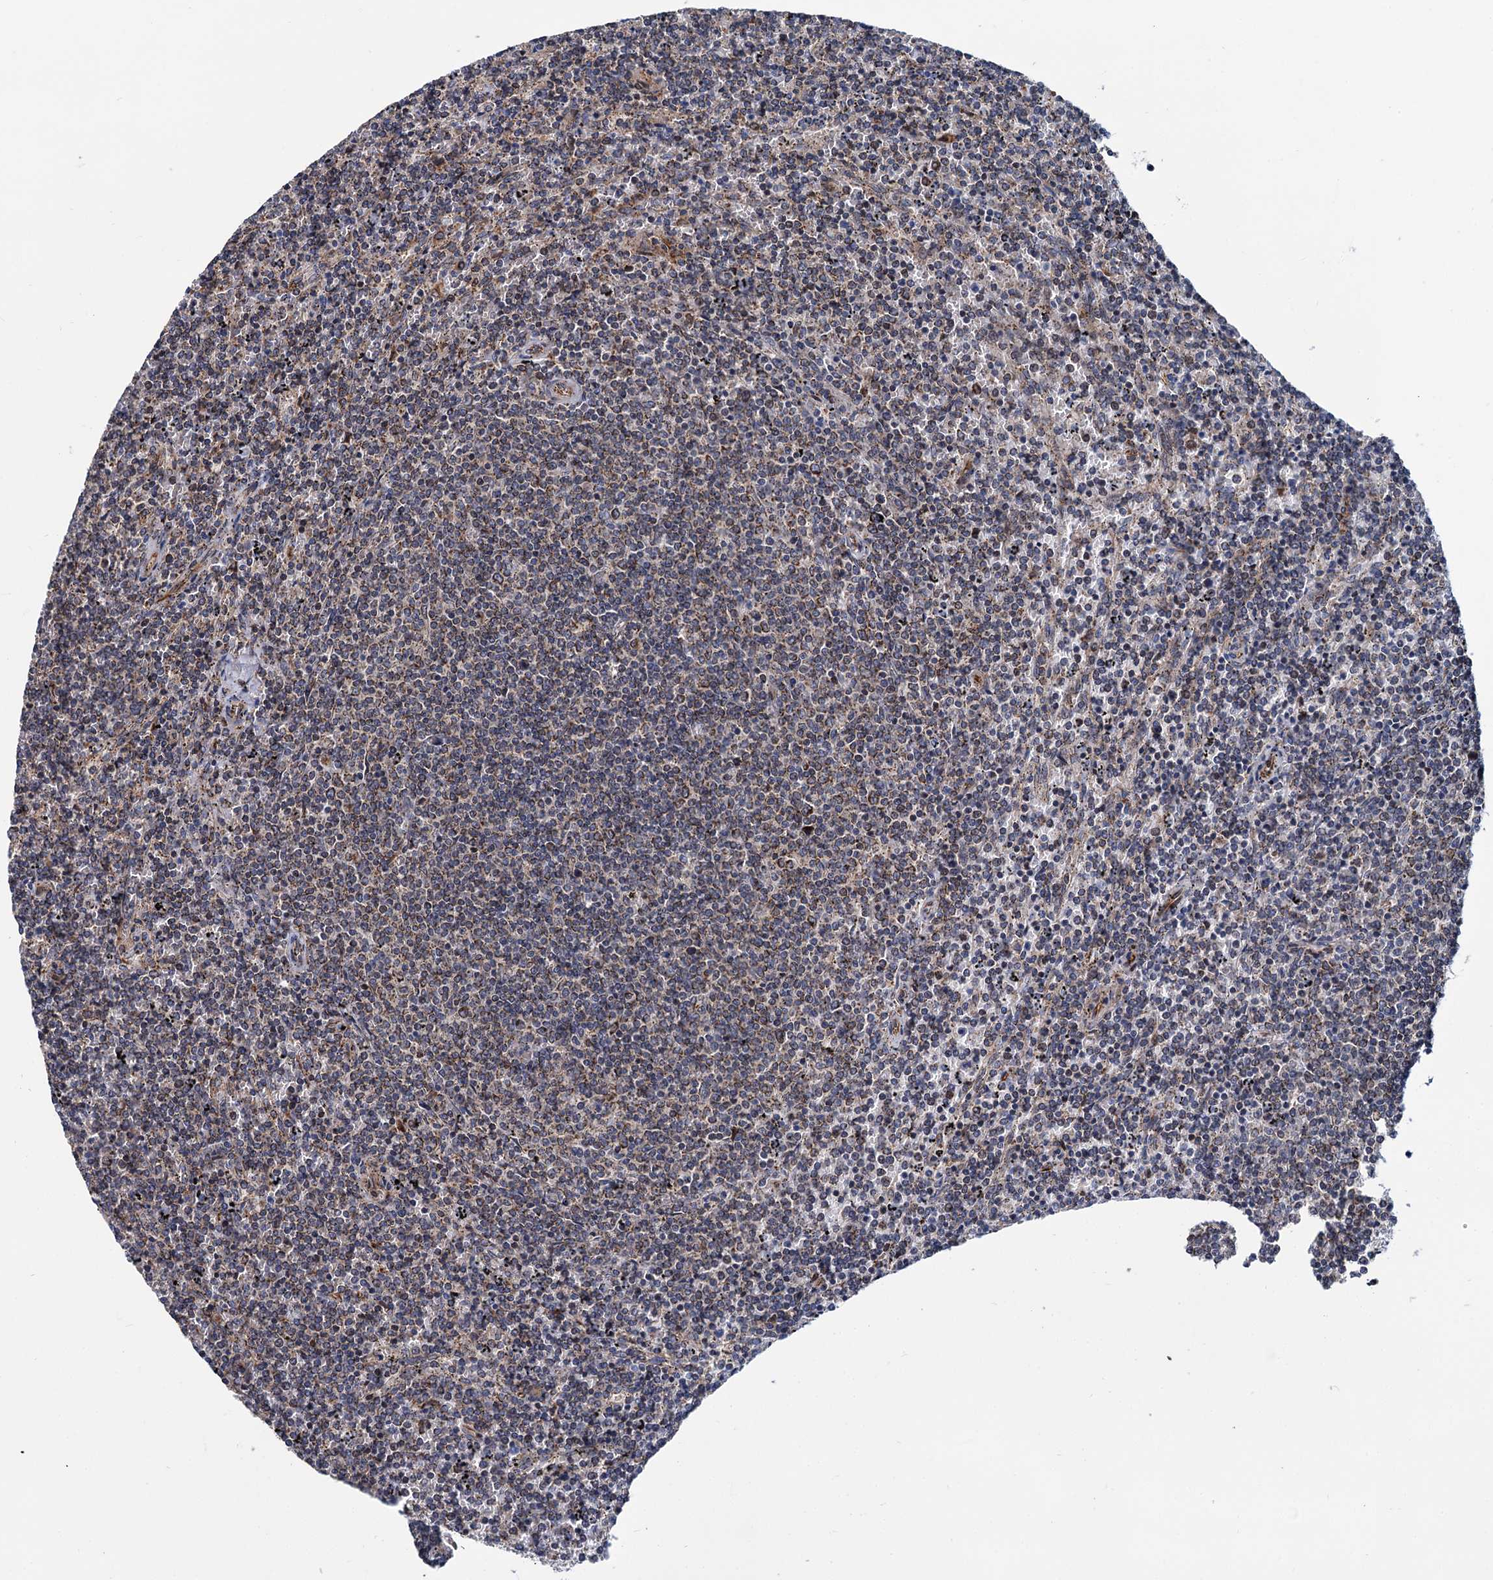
{"staining": {"intensity": "weak", "quantity": "25%-75%", "location": "cytoplasmic/membranous"}, "tissue": "lymphoma", "cell_type": "Tumor cells", "image_type": "cancer", "snomed": [{"axis": "morphology", "description": "Malignant lymphoma, non-Hodgkin's type, Low grade"}, {"axis": "topography", "description": "Spleen"}], "caption": "Immunohistochemical staining of malignant lymphoma, non-Hodgkin's type (low-grade) shows low levels of weak cytoplasmic/membranous positivity in approximately 25%-75% of tumor cells. Nuclei are stained in blue.", "gene": "SUPT20H", "patient": {"sex": "female", "age": 50}}